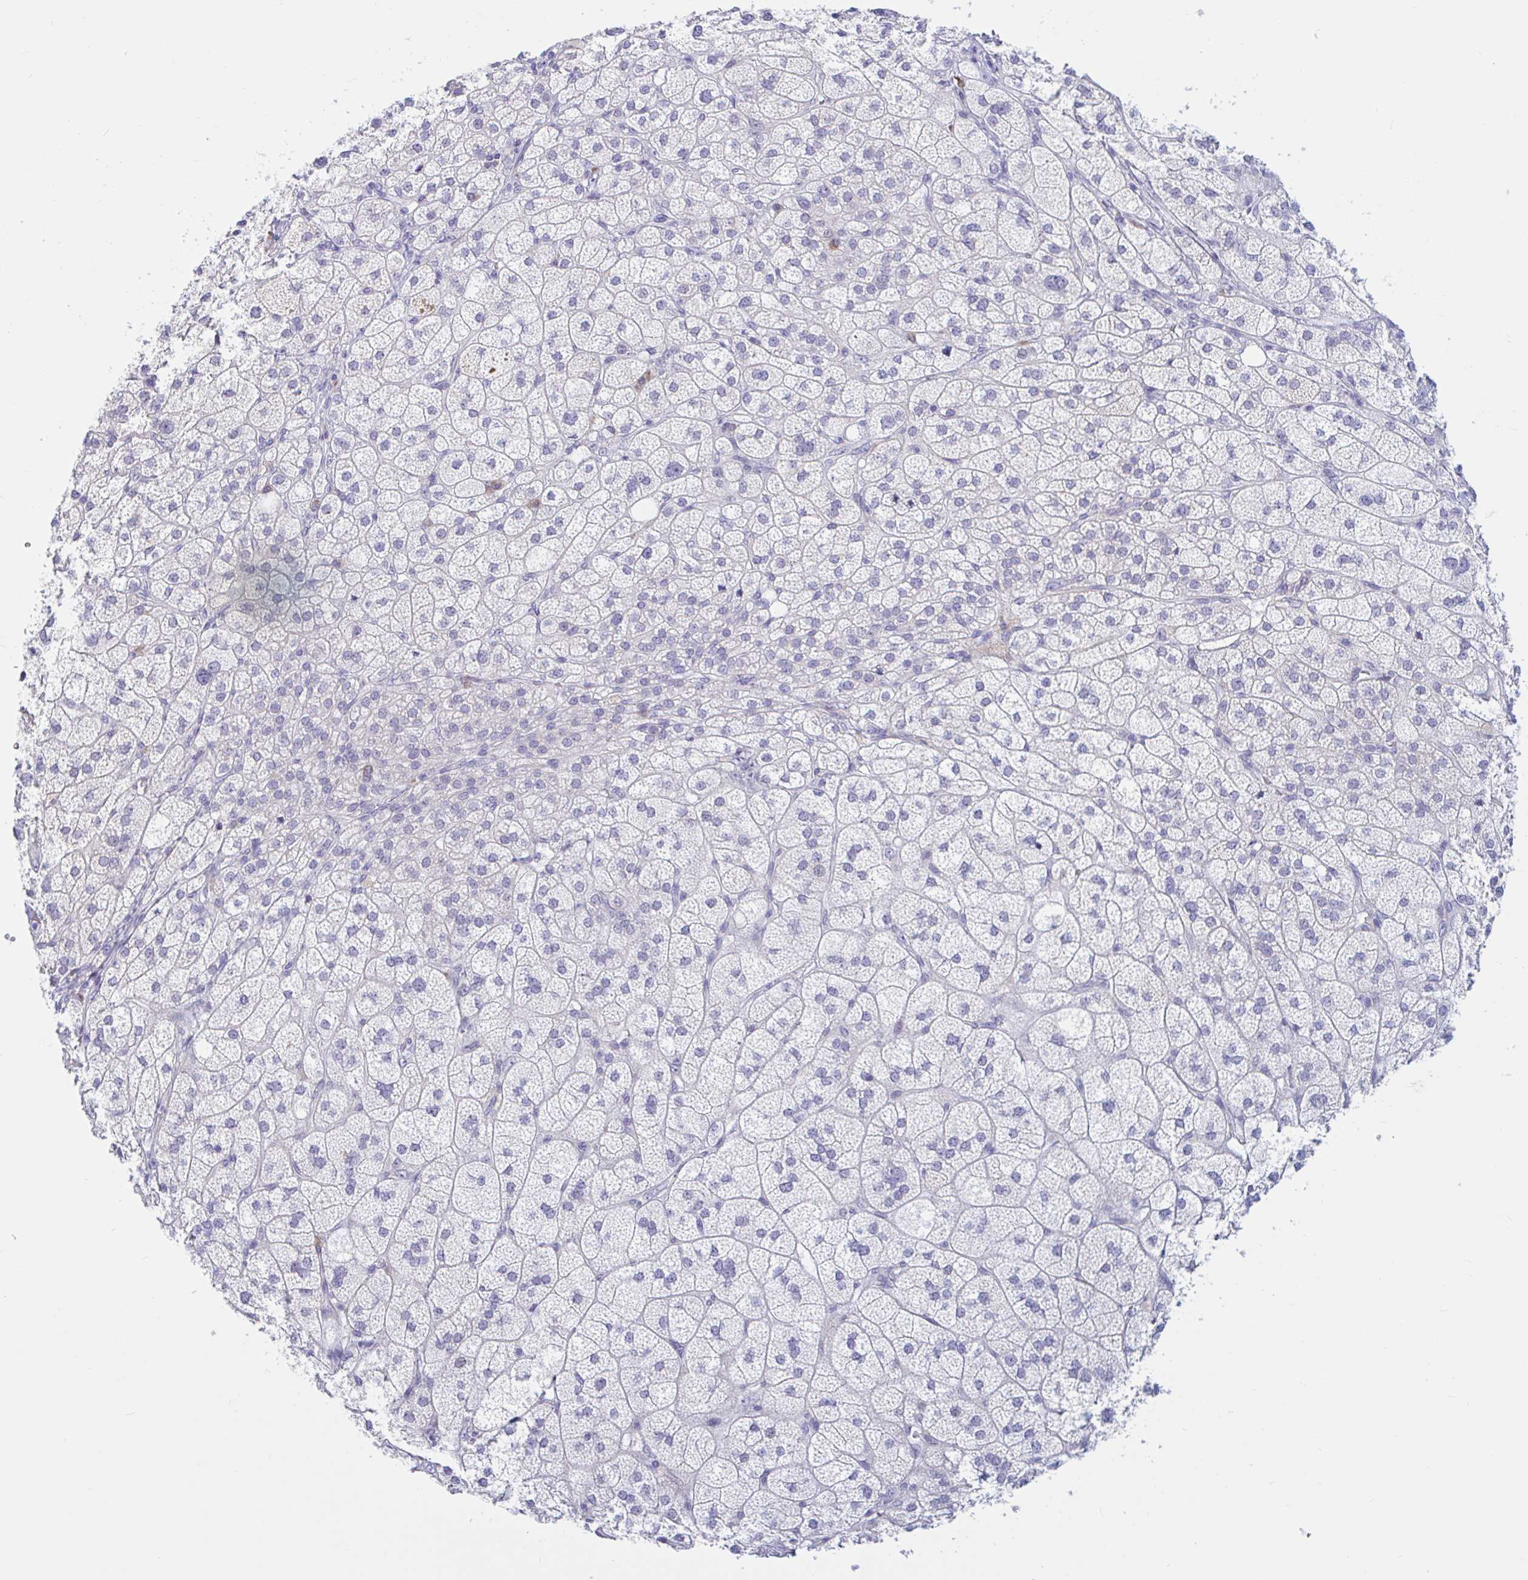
{"staining": {"intensity": "weak", "quantity": "<25%", "location": "cytoplasmic/membranous"}, "tissue": "adrenal gland", "cell_type": "Glandular cells", "image_type": "normal", "snomed": [{"axis": "morphology", "description": "Normal tissue, NOS"}, {"axis": "topography", "description": "Adrenal gland"}], "caption": "Protein analysis of normal adrenal gland displays no significant positivity in glandular cells.", "gene": "ENSG00000271254", "patient": {"sex": "female", "age": 60}}